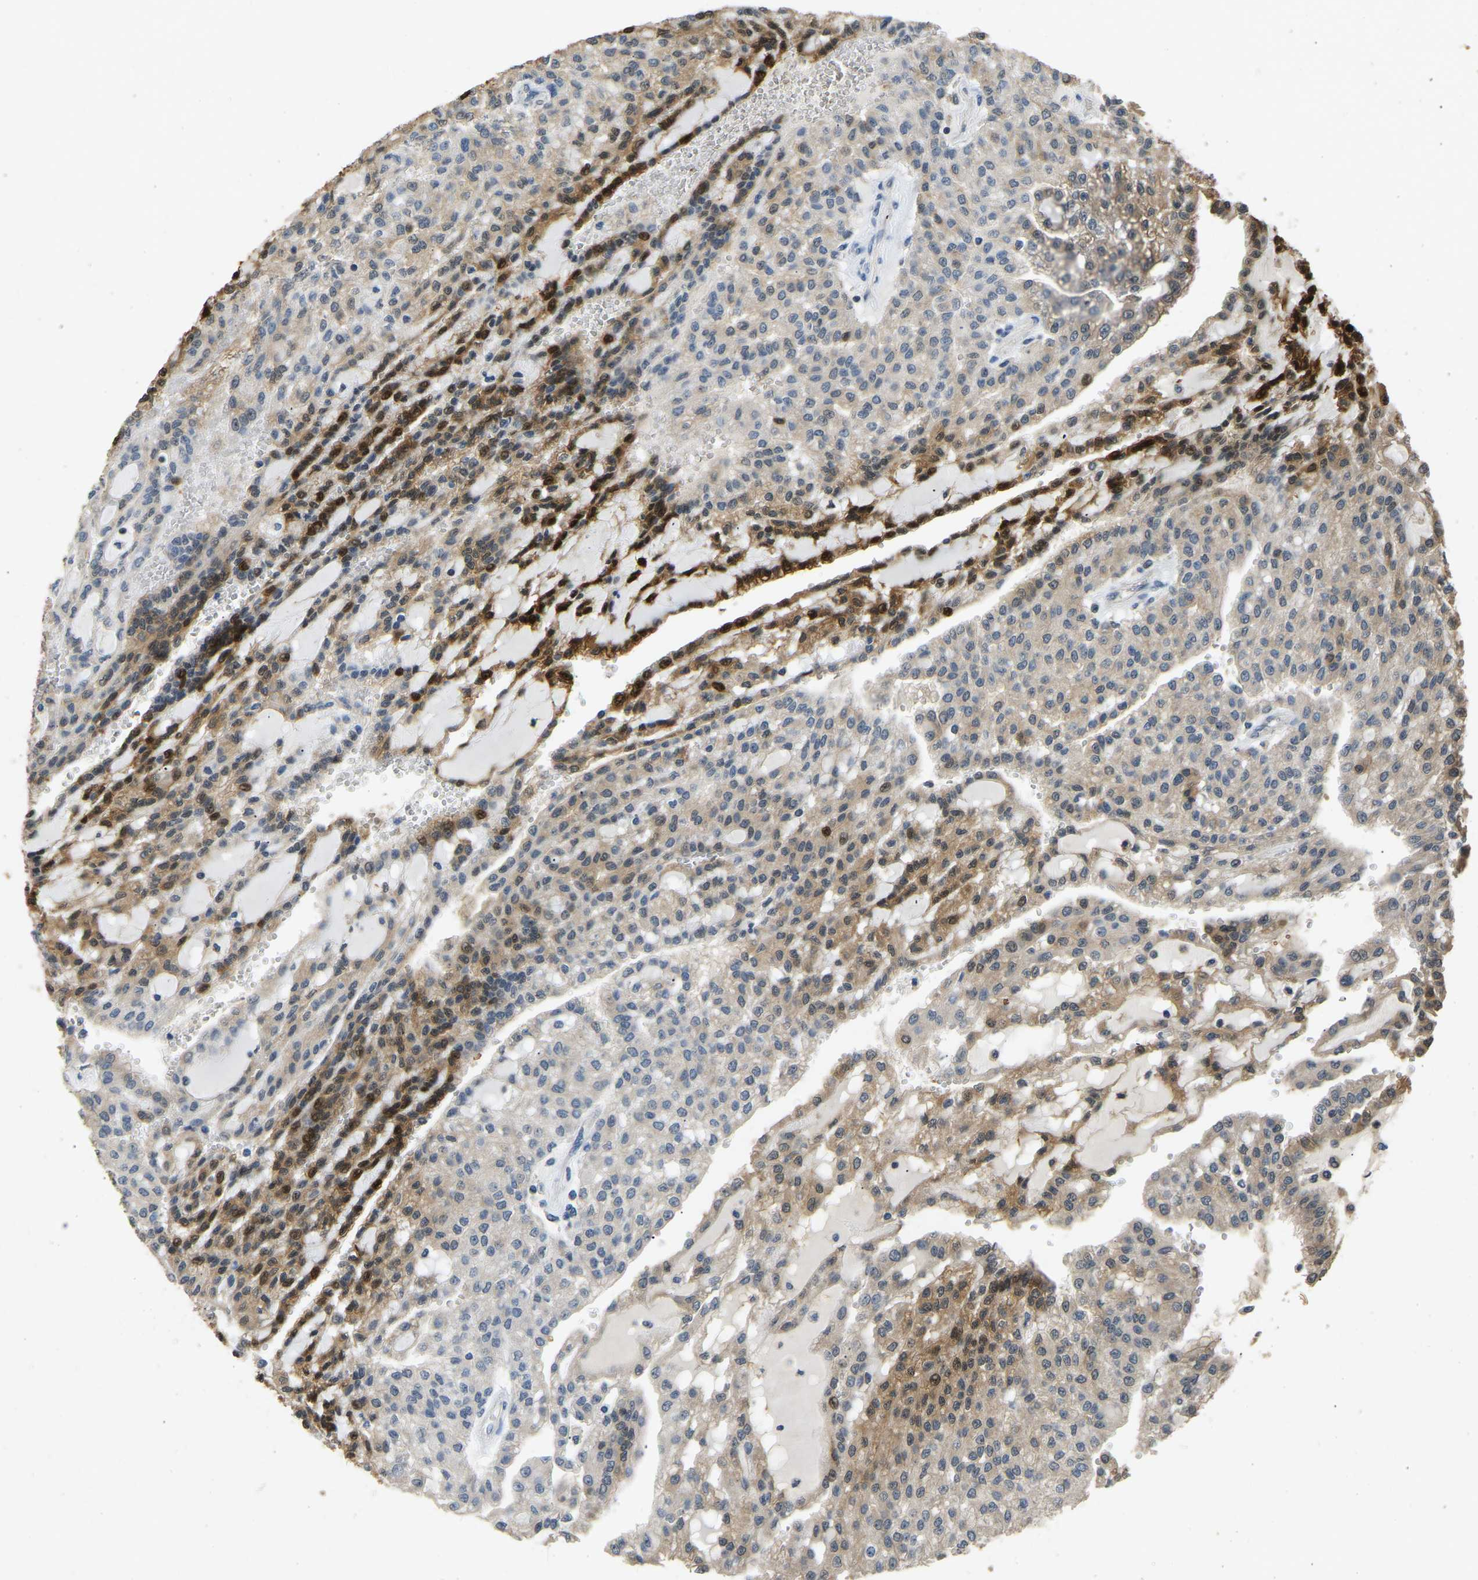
{"staining": {"intensity": "strong", "quantity": "<25%", "location": "cytoplasmic/membranous,nuclear"}, "tissue": "renal cancer", "cell_type": "Tumor cells", "image_type": "cancer", "snomed": [{"axis": "morphology", "description": "Adenocarcinoma, NOS"}, {"axis": "topography", "description": "Kidney"}], "caption": "This is an image of immunohistochemistry staining of renal cancer (adenocarcinoma), which shows strong expression in the cytoplasmic/membranous and nuclear of tumor cells.", "gene": "TUFM", "patient": {"sex": "male", "age": 63}}